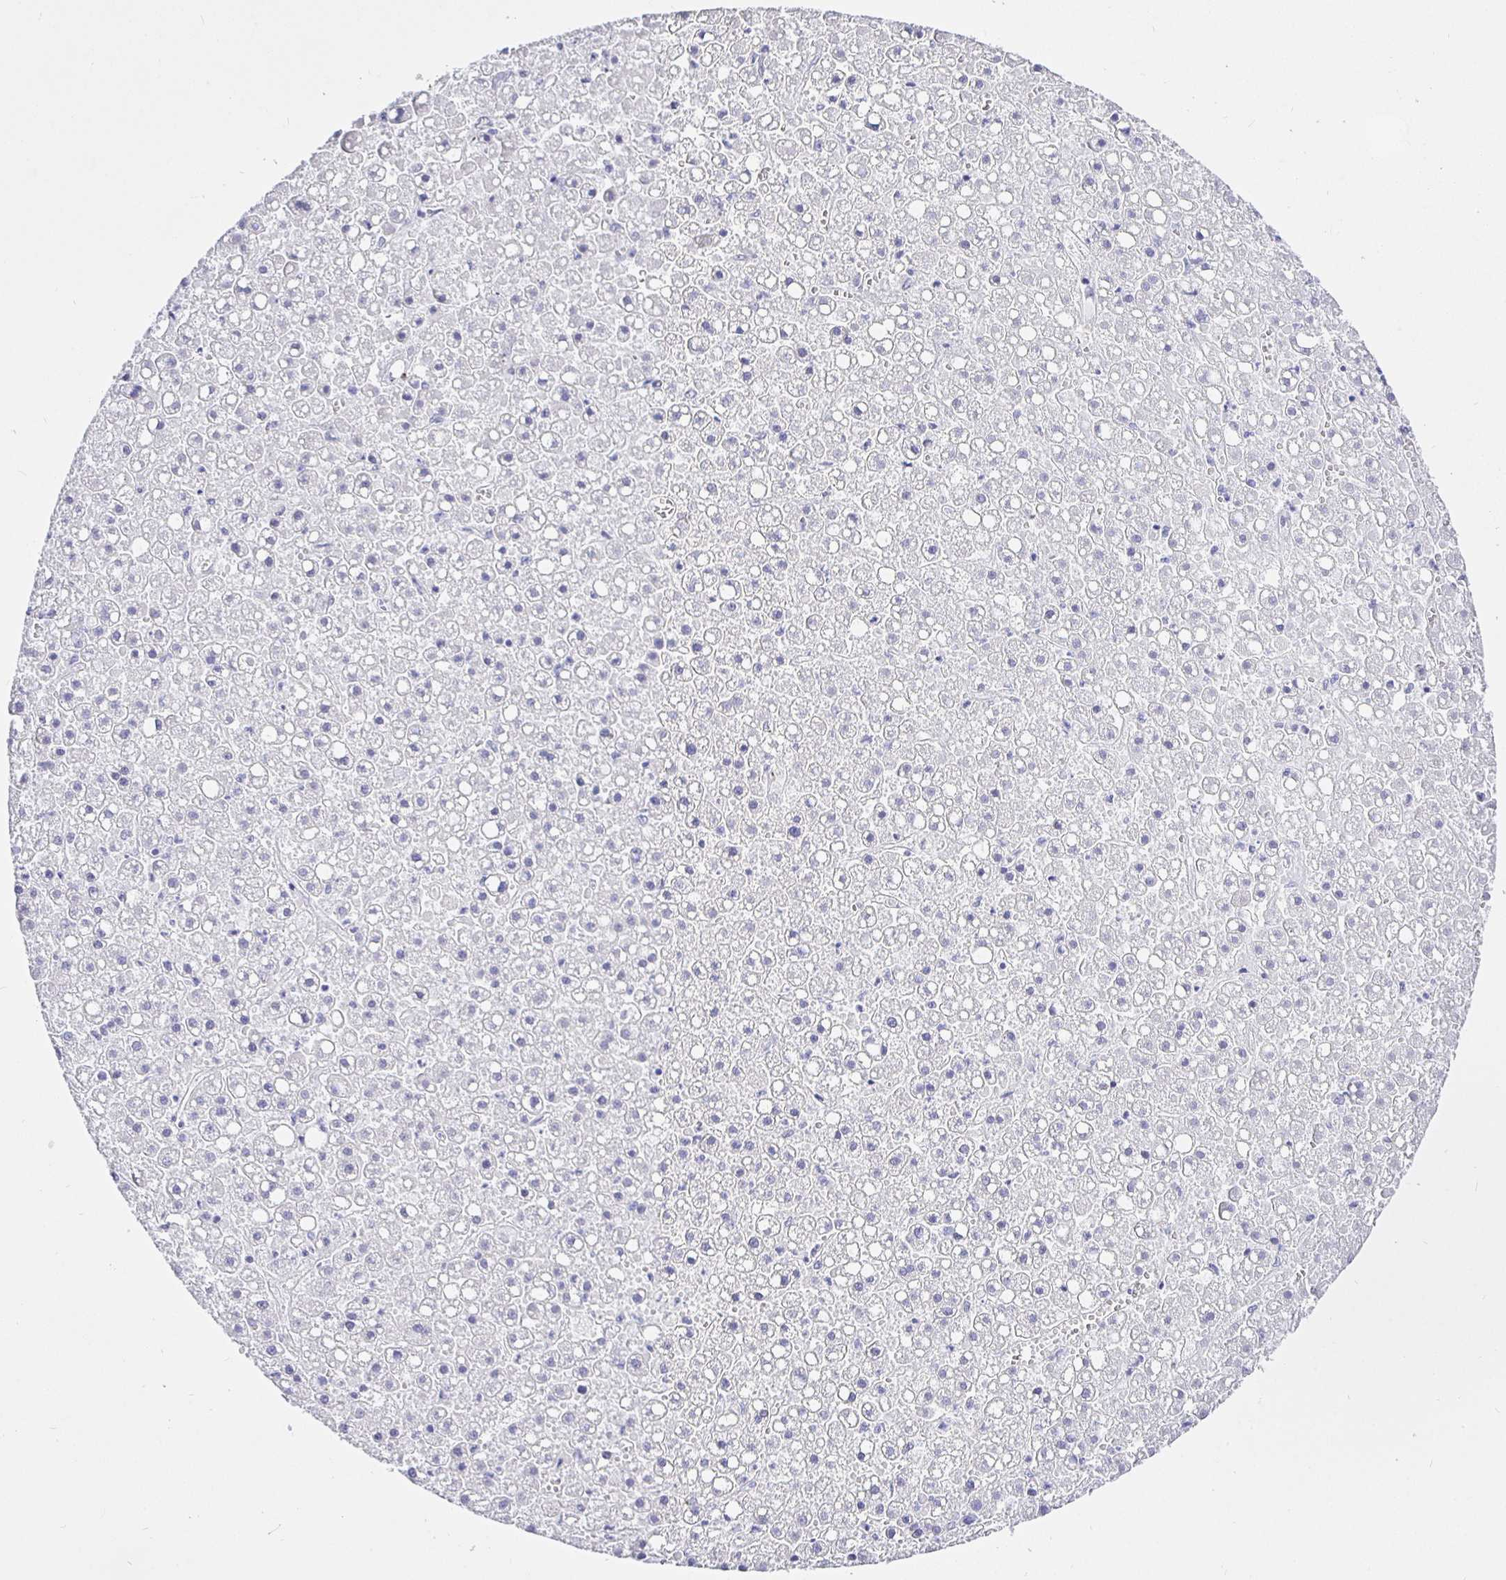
{"staining": {"intensity": "negative", "quantity": "none", "location": "none"}, "tissue": "liver cancer", "cell_type": "Tumor cells", "image_type": "cancer", "snomed": [{"axis": "morphology", "description": "Carcinoma, Hepatocellular, NOS"}, {"axis": "topography", "description": "Liver"}], "caption": "Tumor cells show no significant protein staining in liver cancer.", "gene": "EZHIP", "patient": {"sex": "male", "age": 67}}